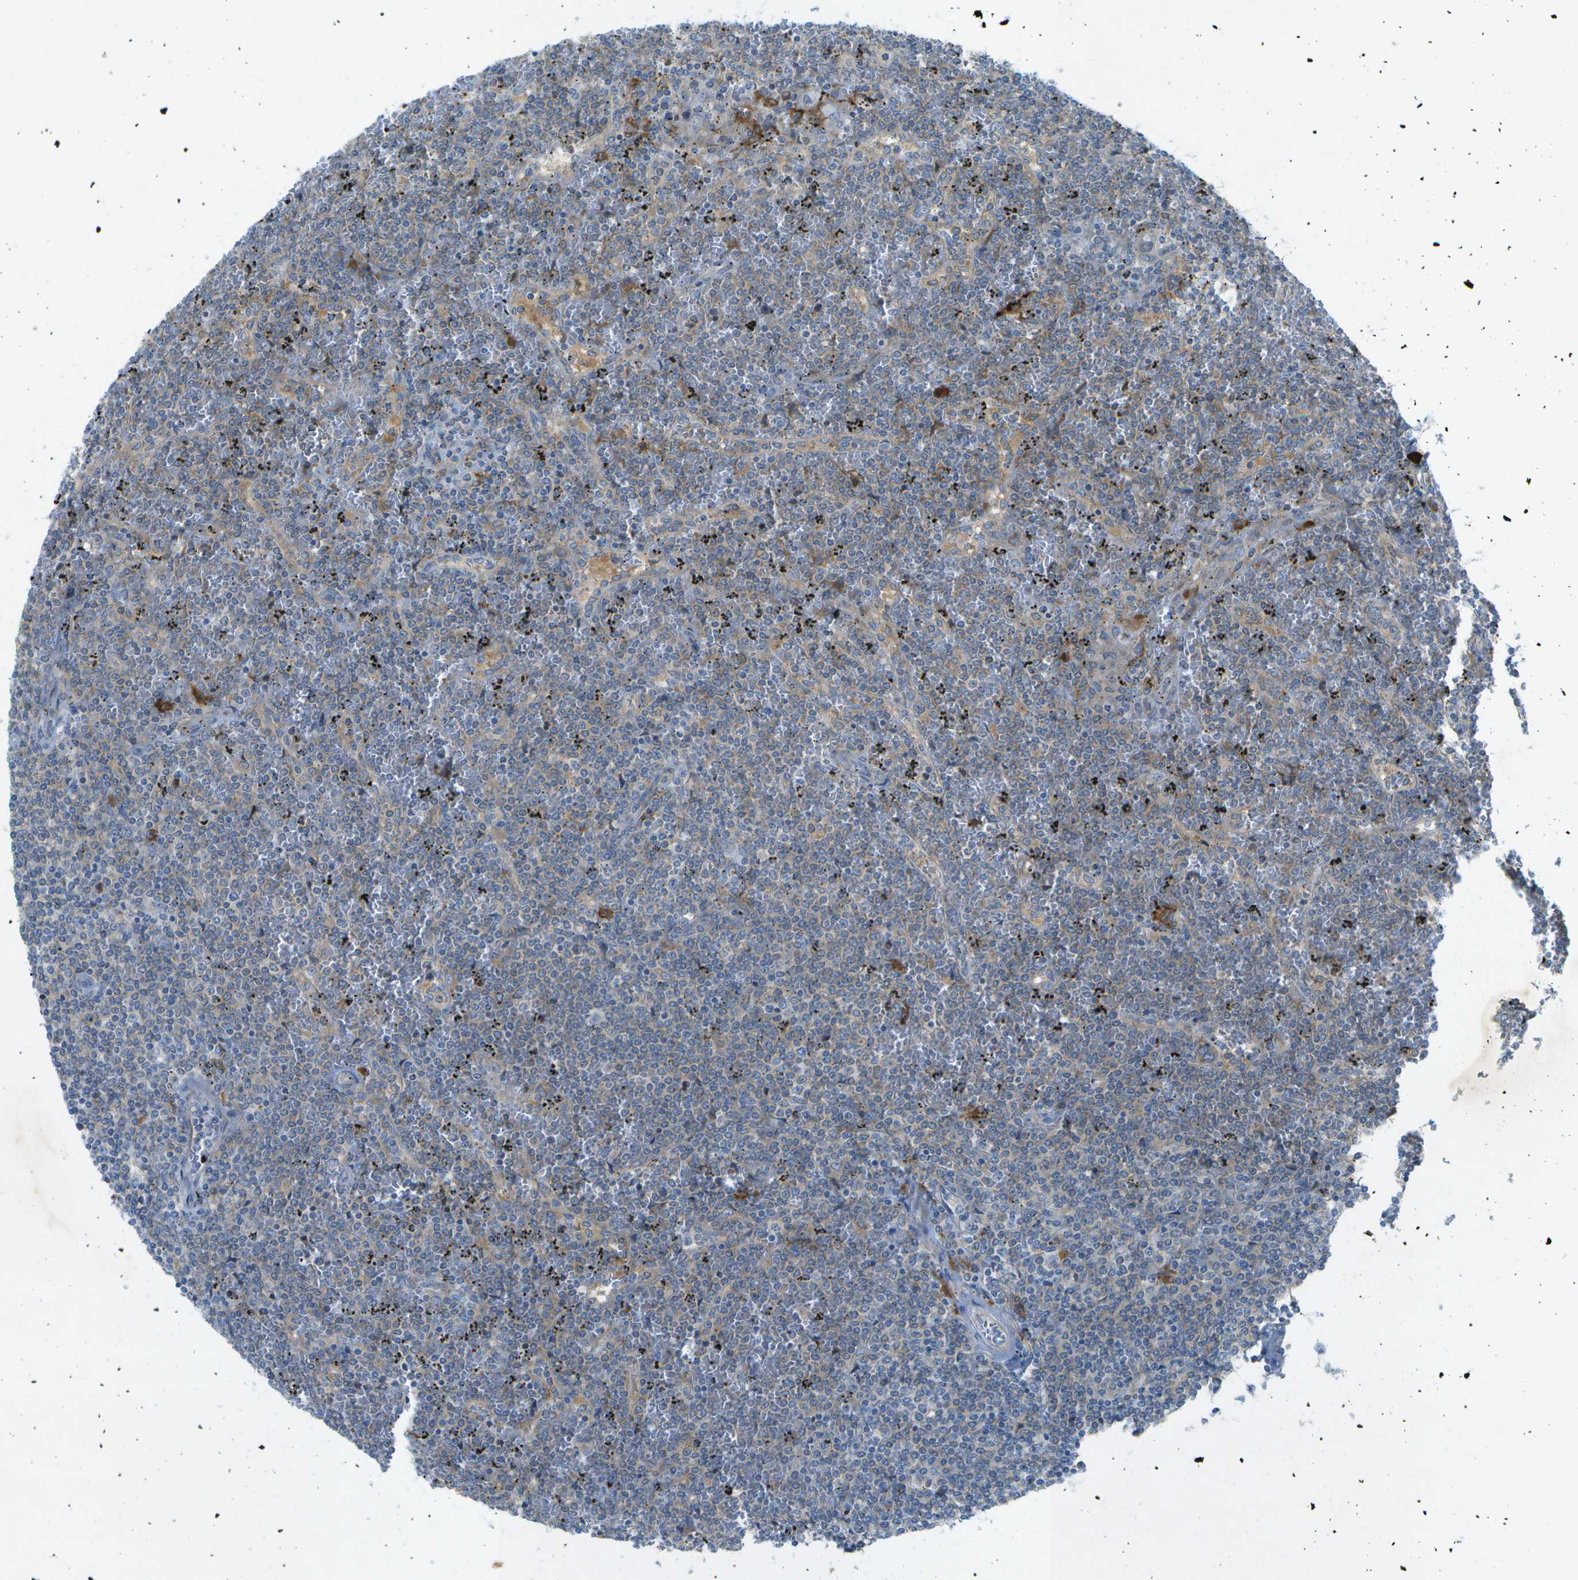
{"staining": {"intensity": "negative", "quantity": "none", "location": "none"}, "tissue": "lymphoma", "cell_type": "Tumor cells", "image_type": "cancer", "snomed": [{"axis": "morphology", "description": "Malignant lymphoma, non-Hodgkin's type, Low grade"}, {"axis": "topography", "description": "Spleen"}], "caption": "DAB (3,3'-diaminobenzidine) immunohistochemical staining of human low-grade malignant lymphoma, non-Hodgkin's type demonstrates no significant positivity in tumor cells.", "gene": "WNK2", "patient": {"sex": "female", "age": 19}}